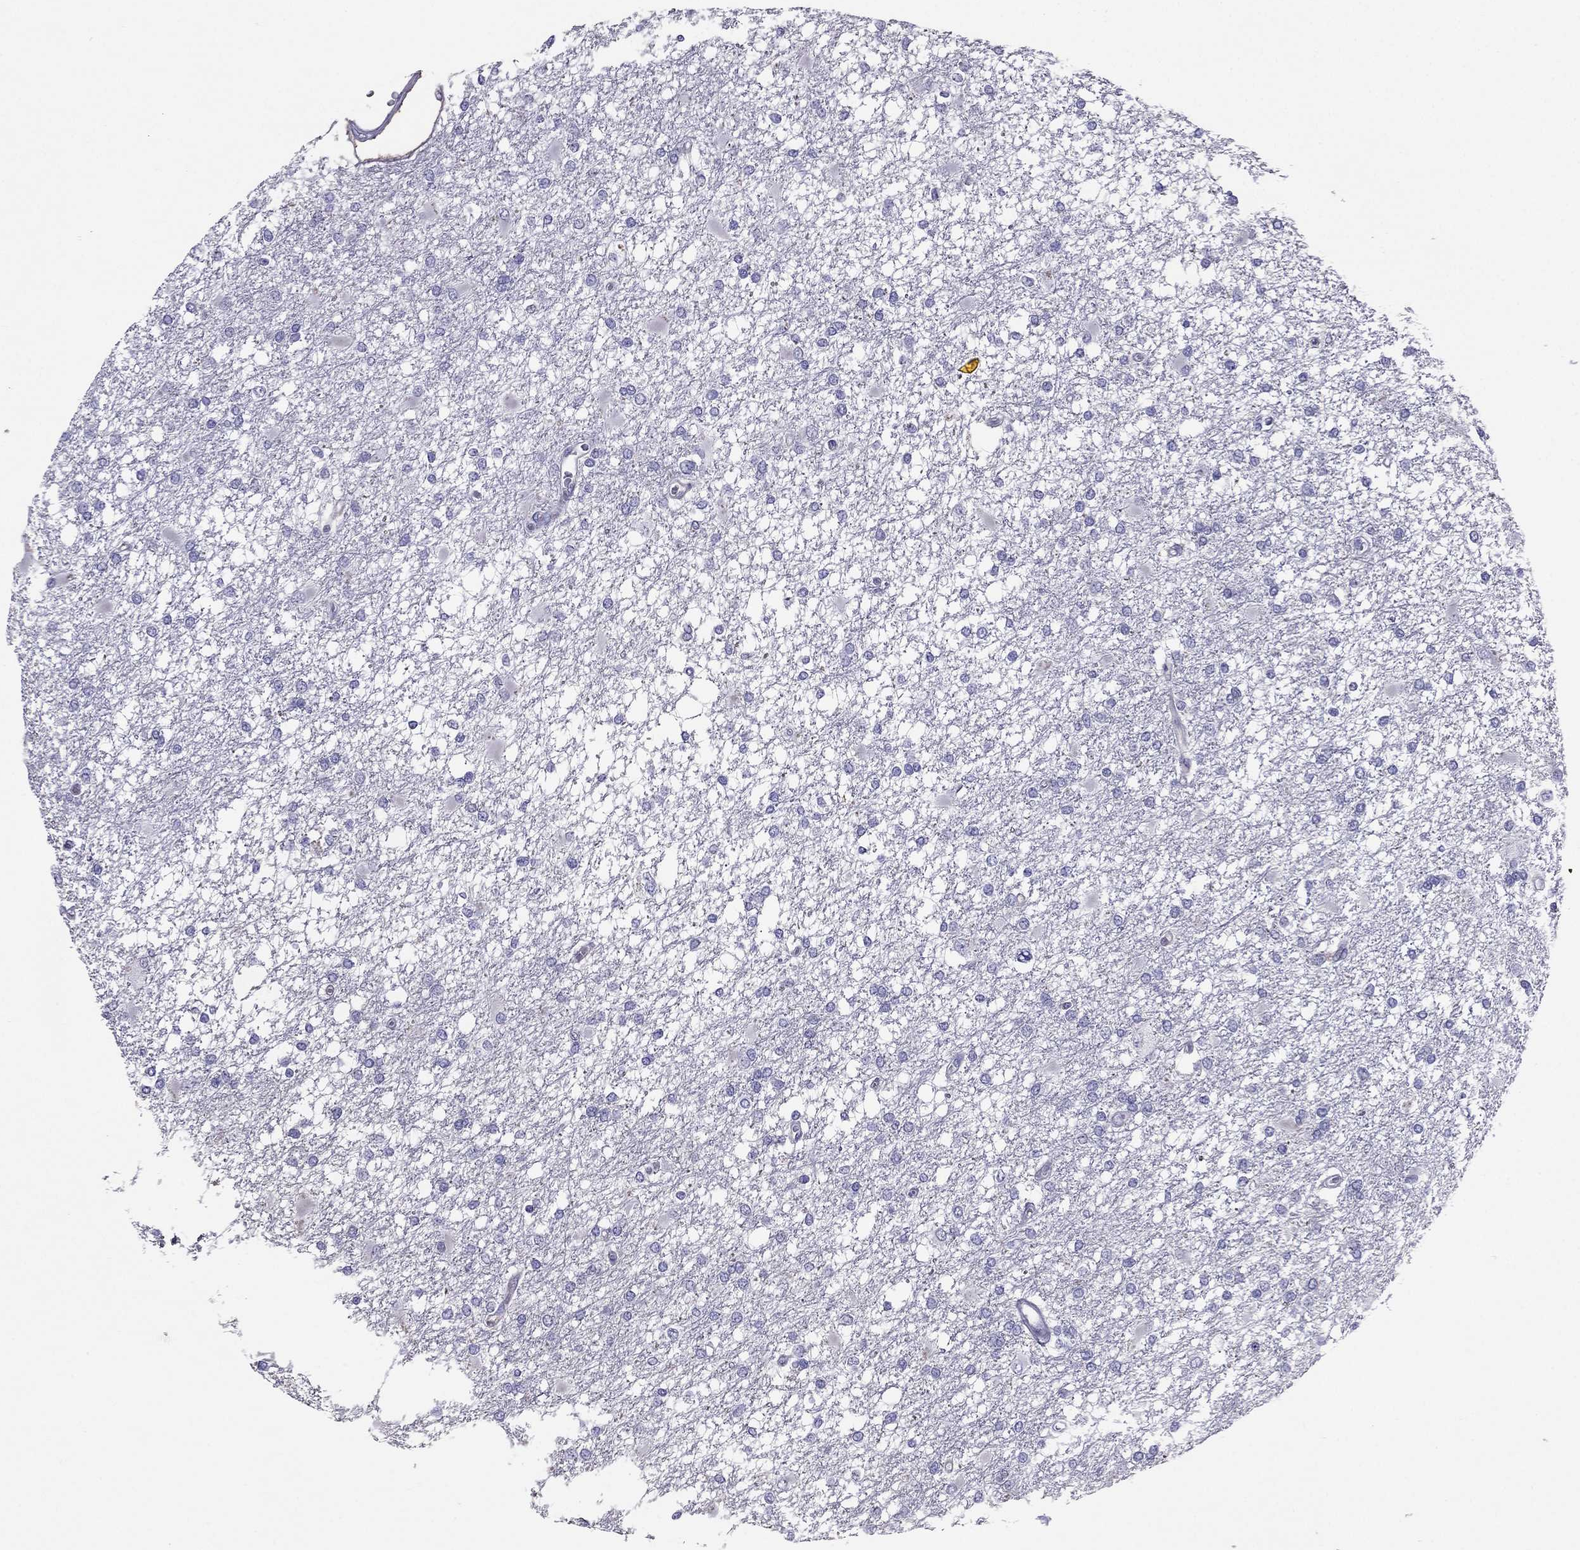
{"staining": {"intensity": "negative", "quantity": "none", "location": "none"}, "tissue": "glioma", "cell_type": "Tumor cells", "image_type": "cancer", "snomed": [{"axis": "morphology", "description": "Glioma, malignant, High grade"}, {"axis": "topography", "description": "Cerebral cortex"}], "caption": "Tumor cells are negative for brown protein staining in malignant glioma (high-grade).", "gene": "TBC1D21", "patient": {"sex": "male", "age": 79}}